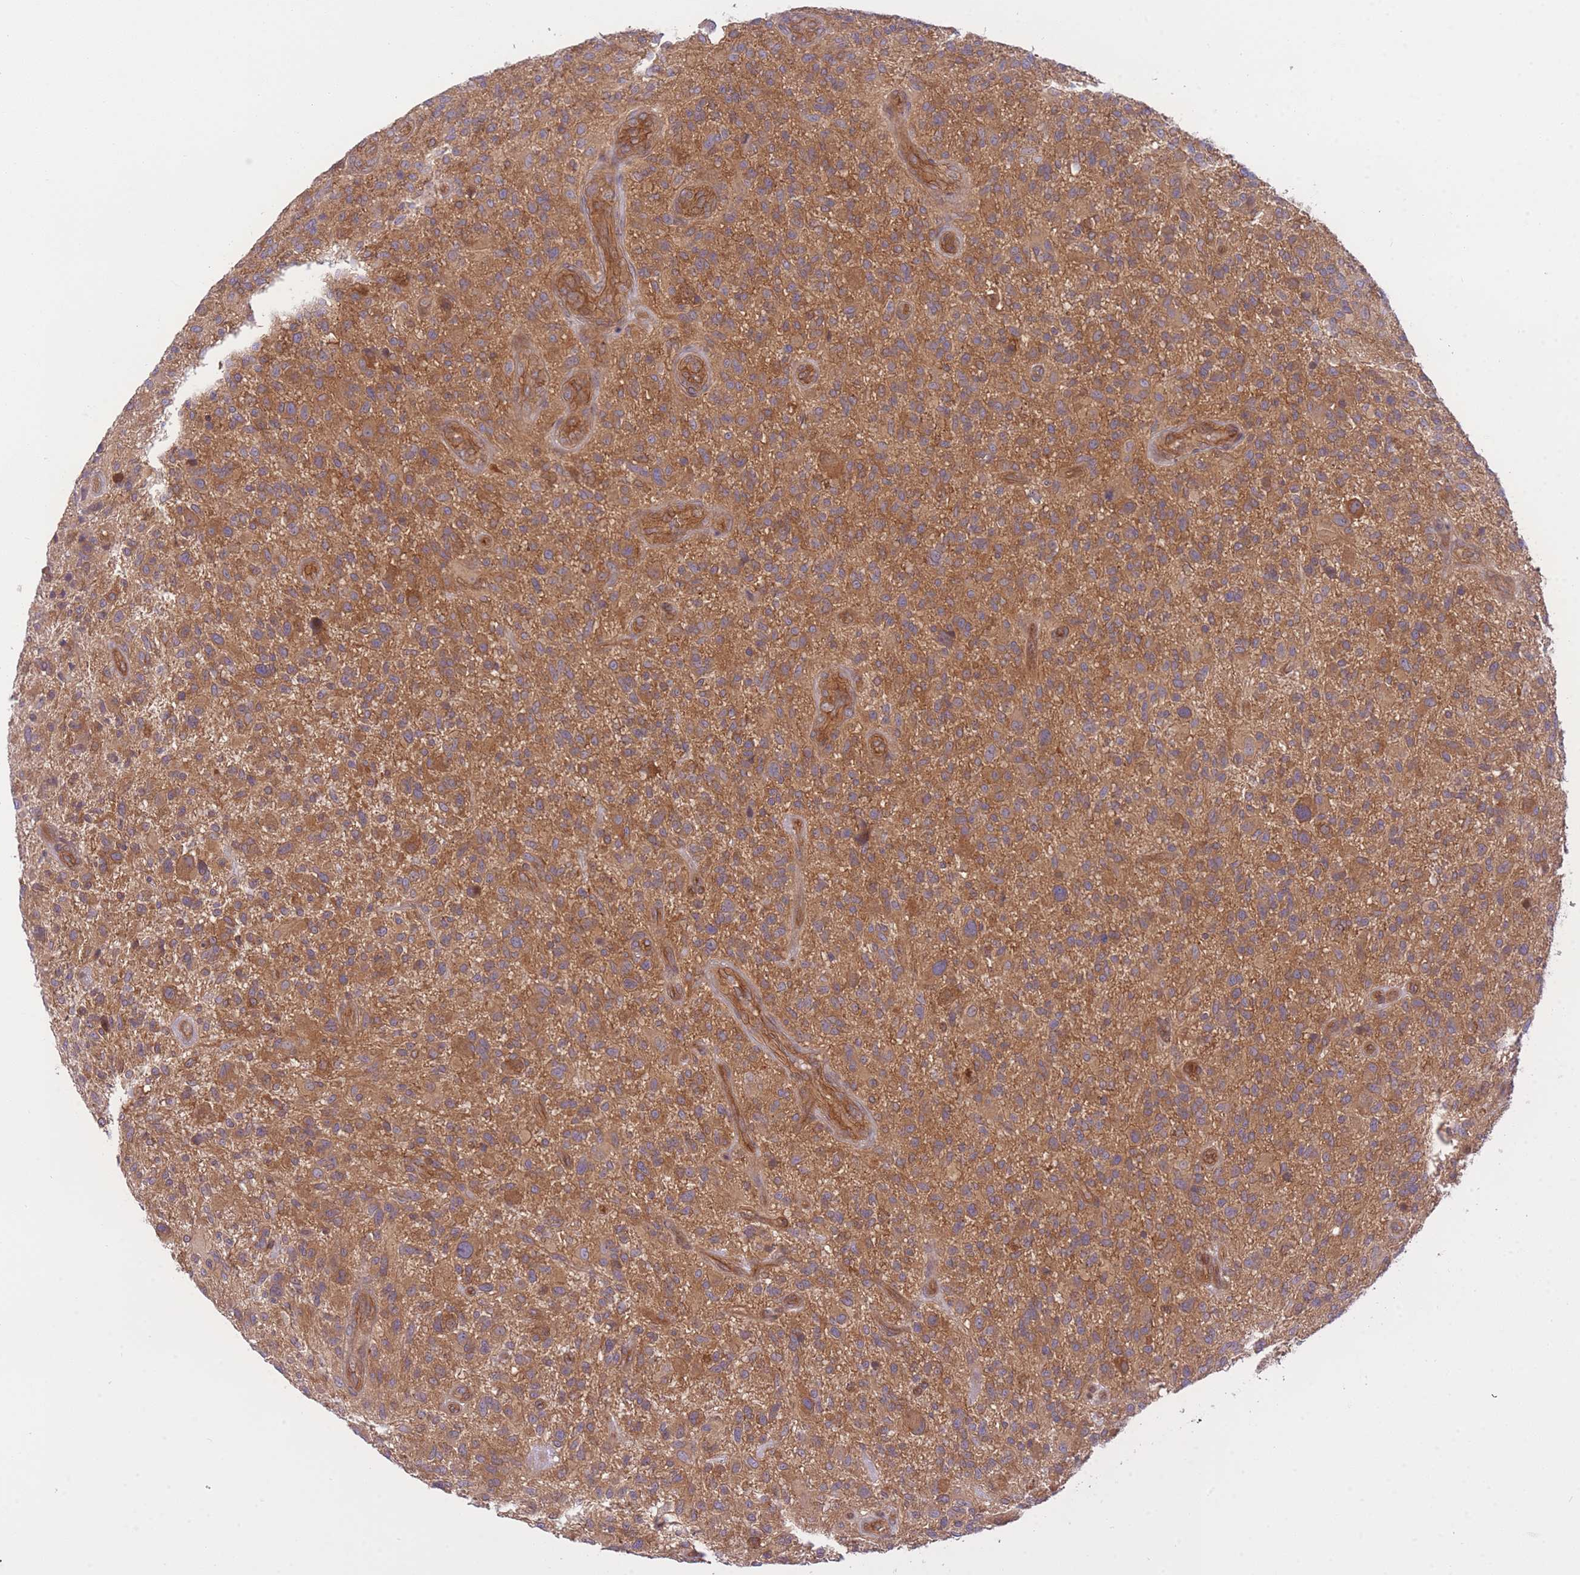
{"staining": {"intensity": "moderate", "quantity": ">75%", "location": "cytoplasmic/membranous"}, "tissue": "glioma", "cell_type": "Tumor cells", "image_type": "cancer", "snomed": [{"axis": "morphology", "description": "Glioma, malignant, High grade"}, {"axis": "topography", "description": "Brain"}], "caption": "Immunohistochemical staining of glioma reveals moderate cytoplasmic/membranous protein staining in about >75% of tumor cells.", "gene": "PREP", "patient": {"sex": "male", "age": 47}}